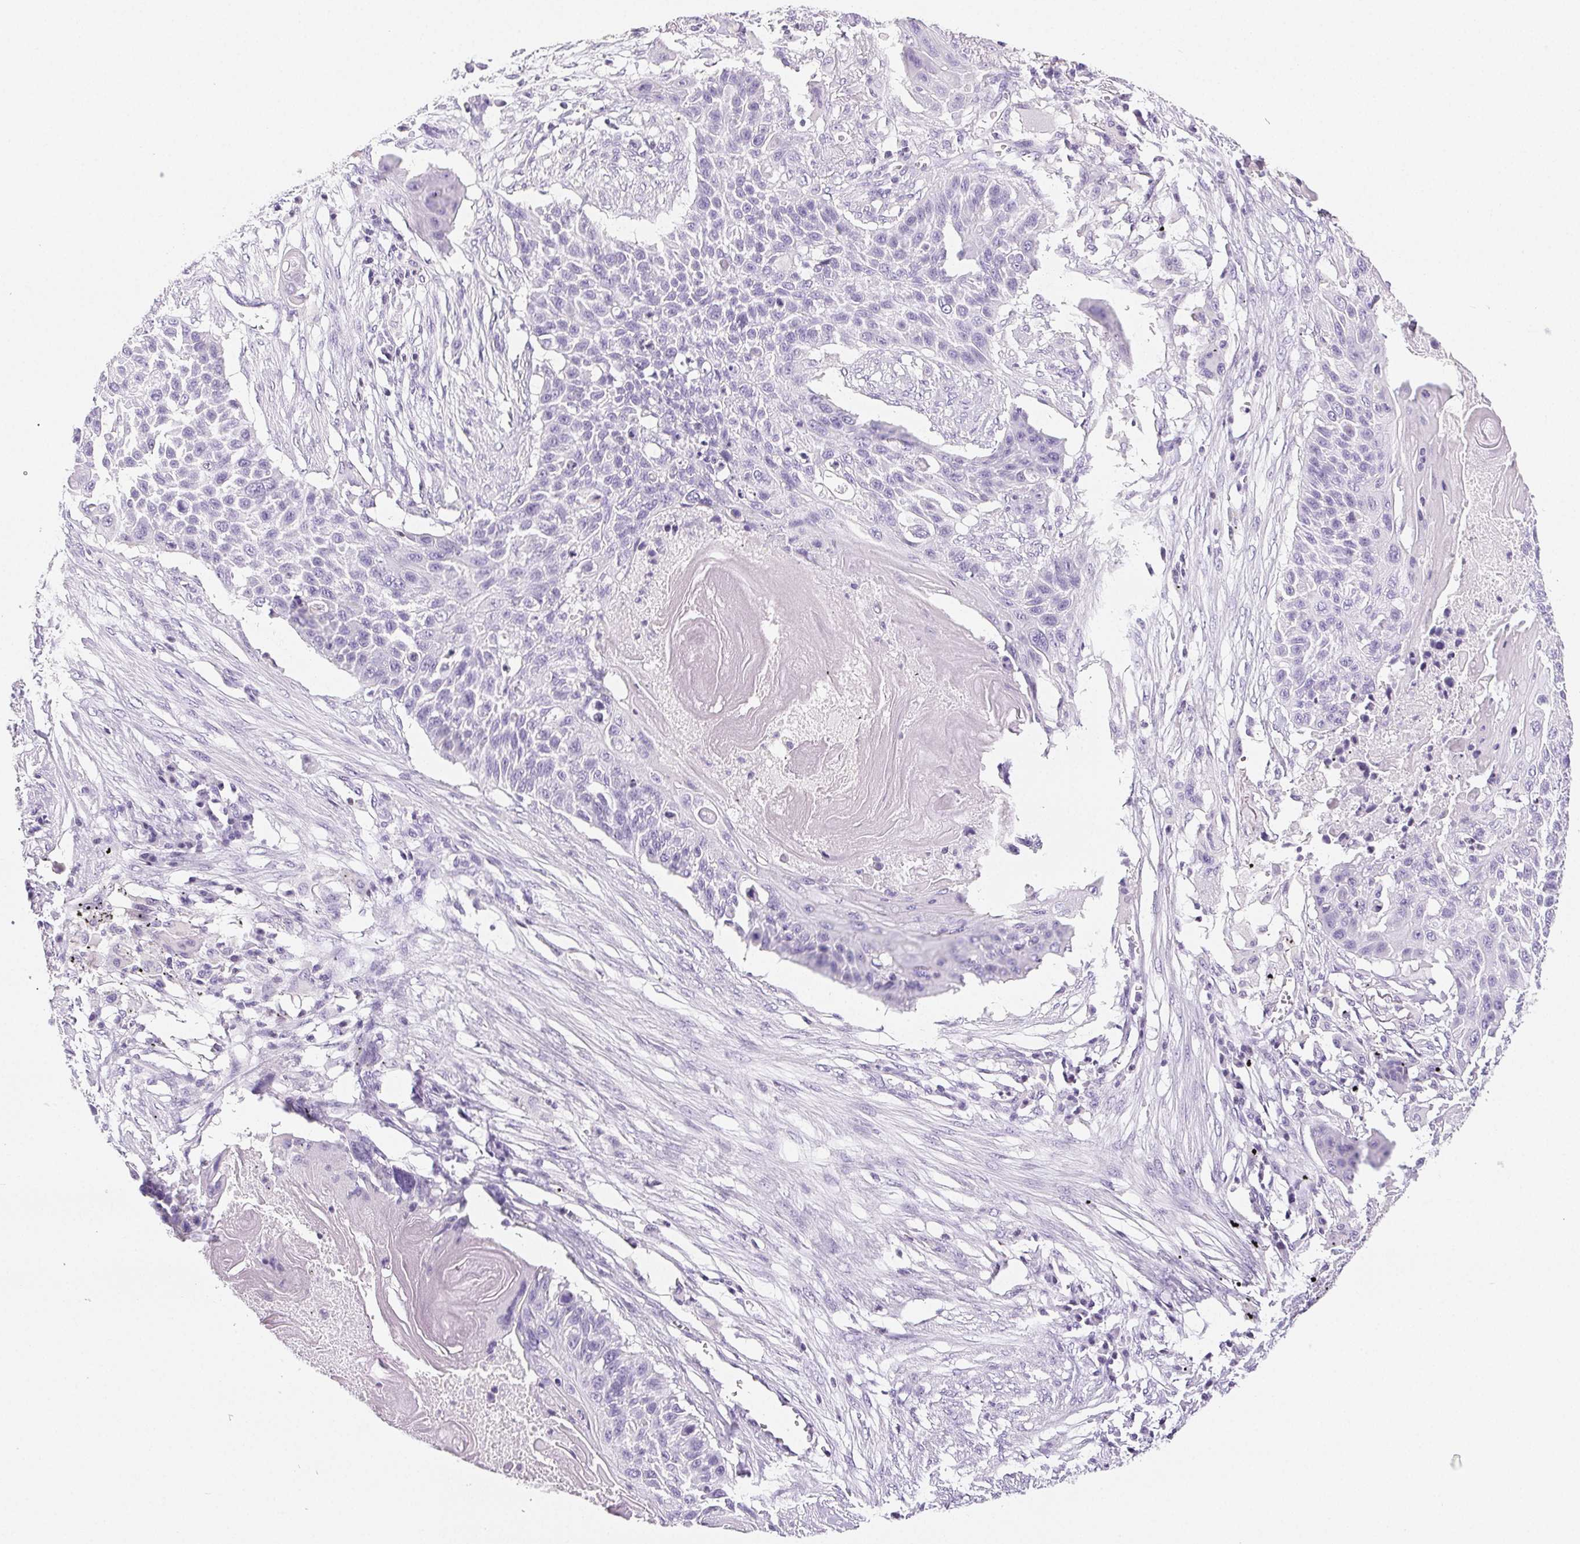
{"staining": {"intensity": "negative", "quantity": "none", "location": "none"}, "tissue": "lung cancer", "cell_type": "Tumor cells", "image_type": "cancer", "snomed": [{"axis": "morphology", "description": "Squamous cell carcinoma, NOS"}, {"axis": "topography", "description": "Lung"}], "caption": "Tumor cells are negative for brown protein staining in lung squamous cell carcinoma.", "gene": "BEND2", "patient": {"sex": "male", "age": 78}}